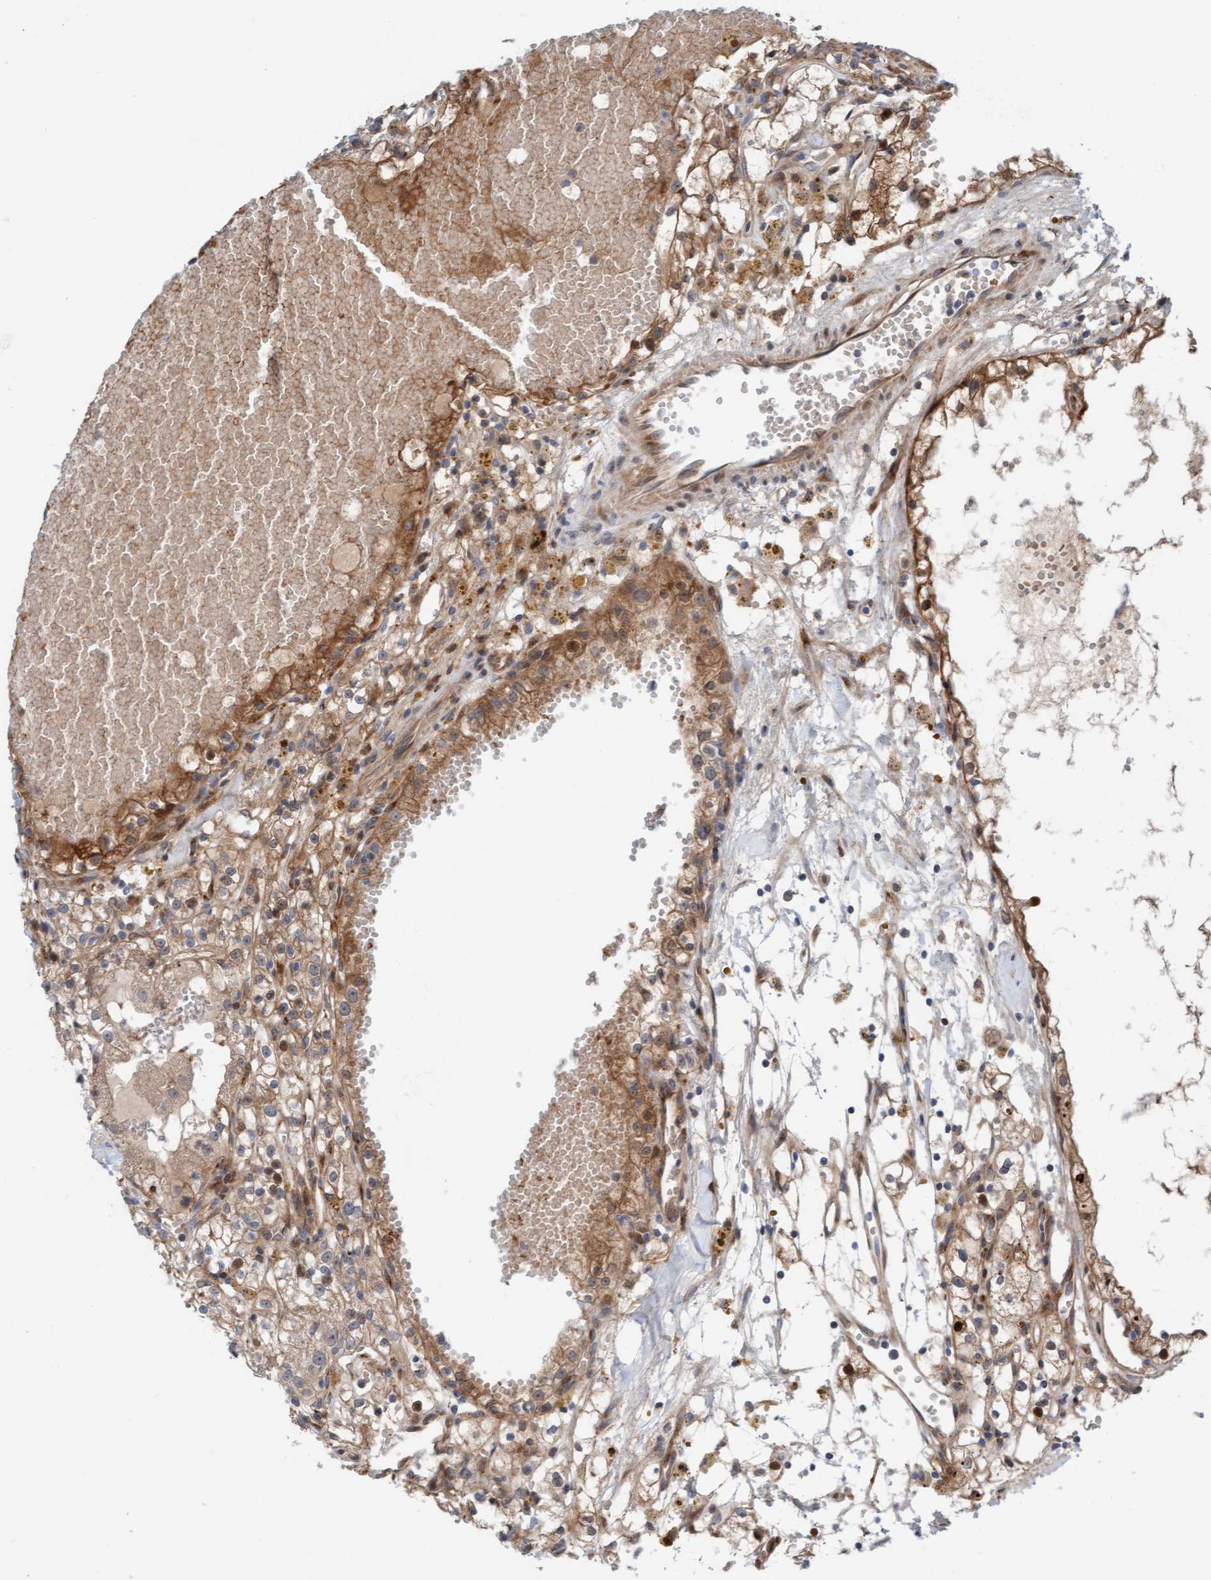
{"staining": {"intensity": "weak", "quantity": ">75%", "location": "cytoplasmic/membranous"}, "tissue": "renal cancer", "cell_type": "Tumor cells", "image_type": "cancer", "snomed": [{"axis": "morphology", "description": "Adenocarcinoma, NOS"}, {"axis": "topography", "description": "Kidney"}], "caption": "About >75% of tumor cells in human renal cancer (adenocarcinoma) exhibit weak cytoplasmic/membranous protein staining as visualized by brown immunohistochemical staining.", "gene": "EIF4EBP1", "patient": {"sex": "male", "age": 56}}